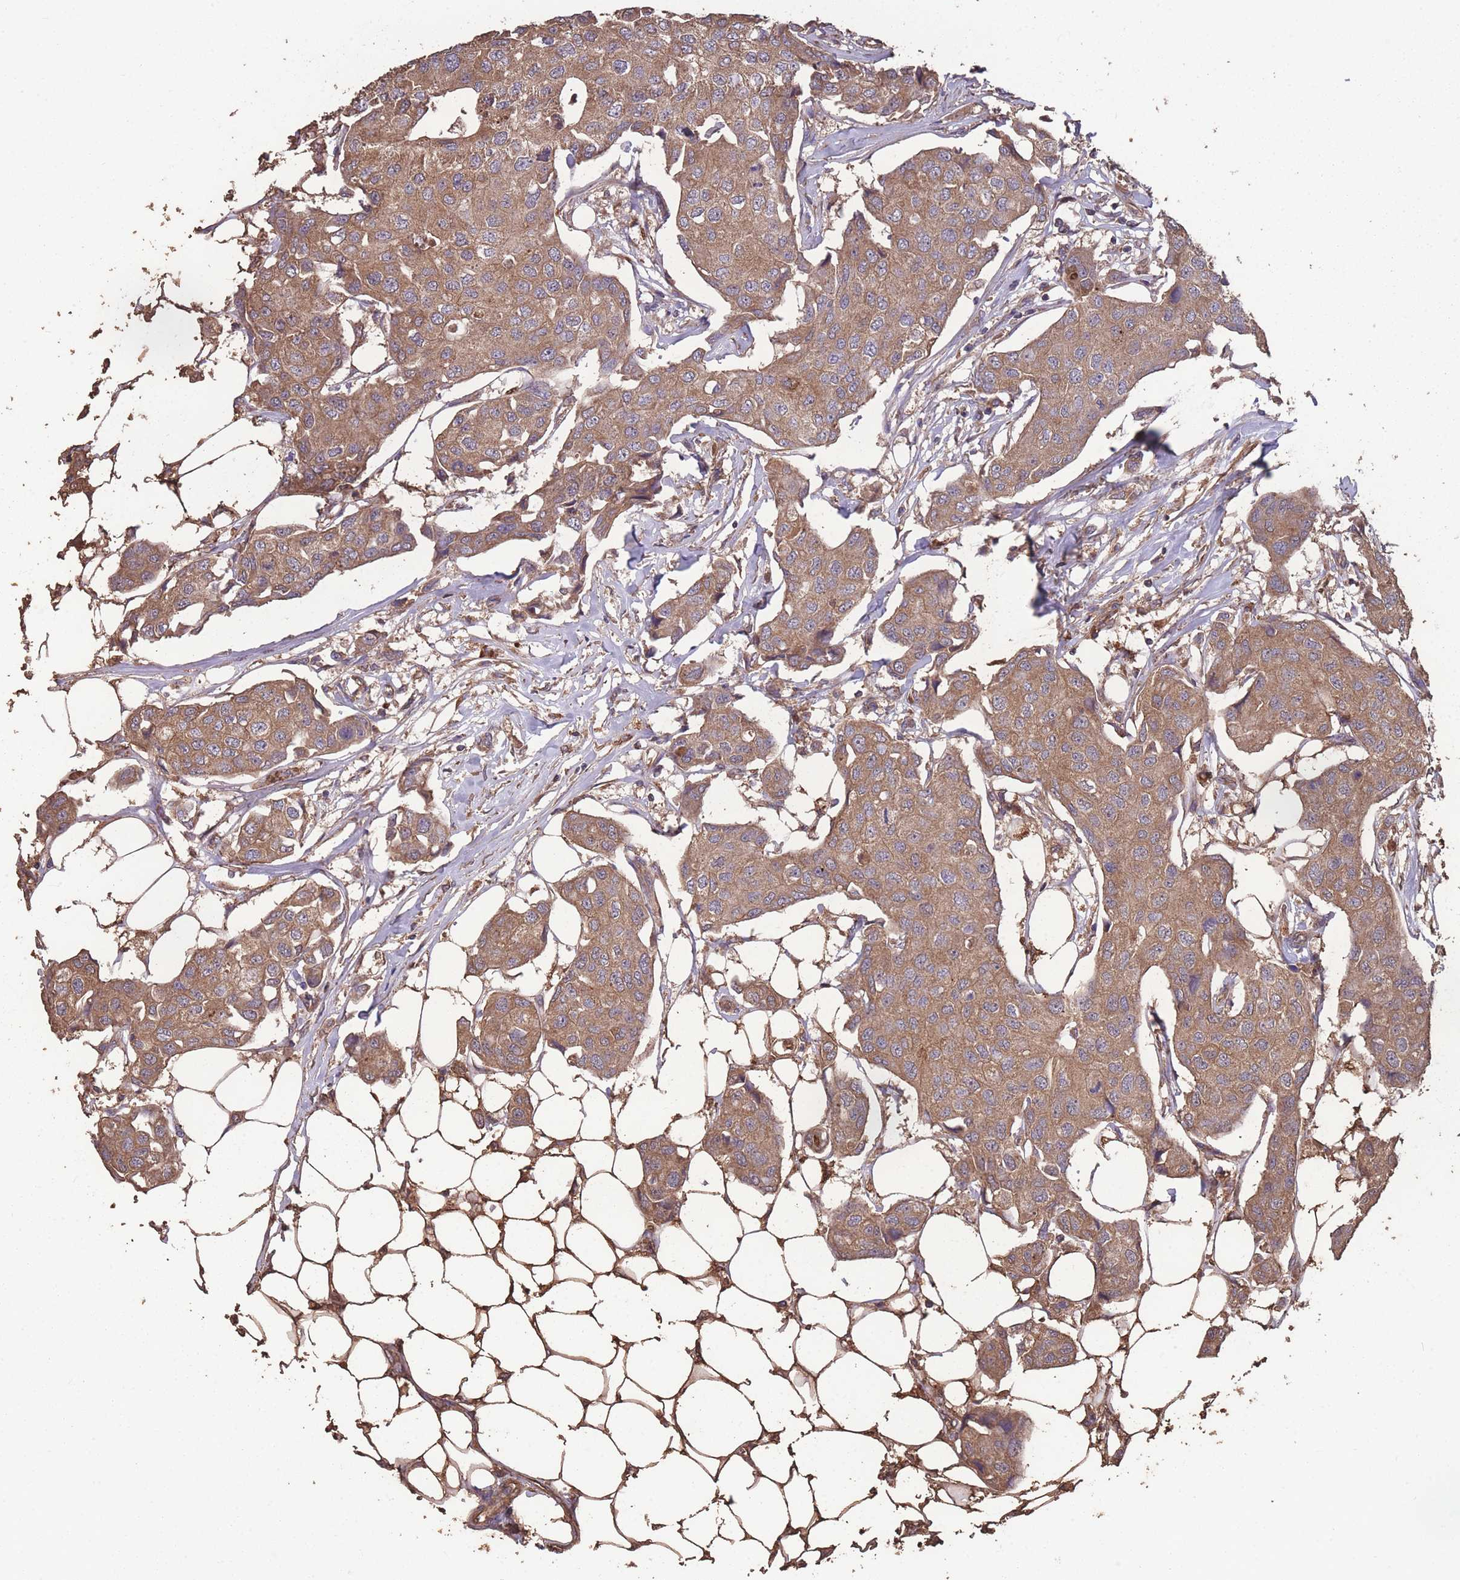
{"staining": {"intensity": "moderate", "quantity": ">75%", "location": "cytoplasmic/membranous"}, "tissue": "breast cancer", "cell_type": "Tumor cells", "image_type": "cancer", "snomed": [{"axis": "morphology", "description": "Duct carcinoma"}, {"axis": "topography", "description": "Breast"}, {"axis": "topography", "description": "Lymph node"}], "caption": "Breast cancer (intraductal carcinoma) stained for a protein reveals moderate cytoplasmic/membranous positivity in tumor cells.", "gene": "STIM2", "patient": {"sex": "female", "age": 80}}